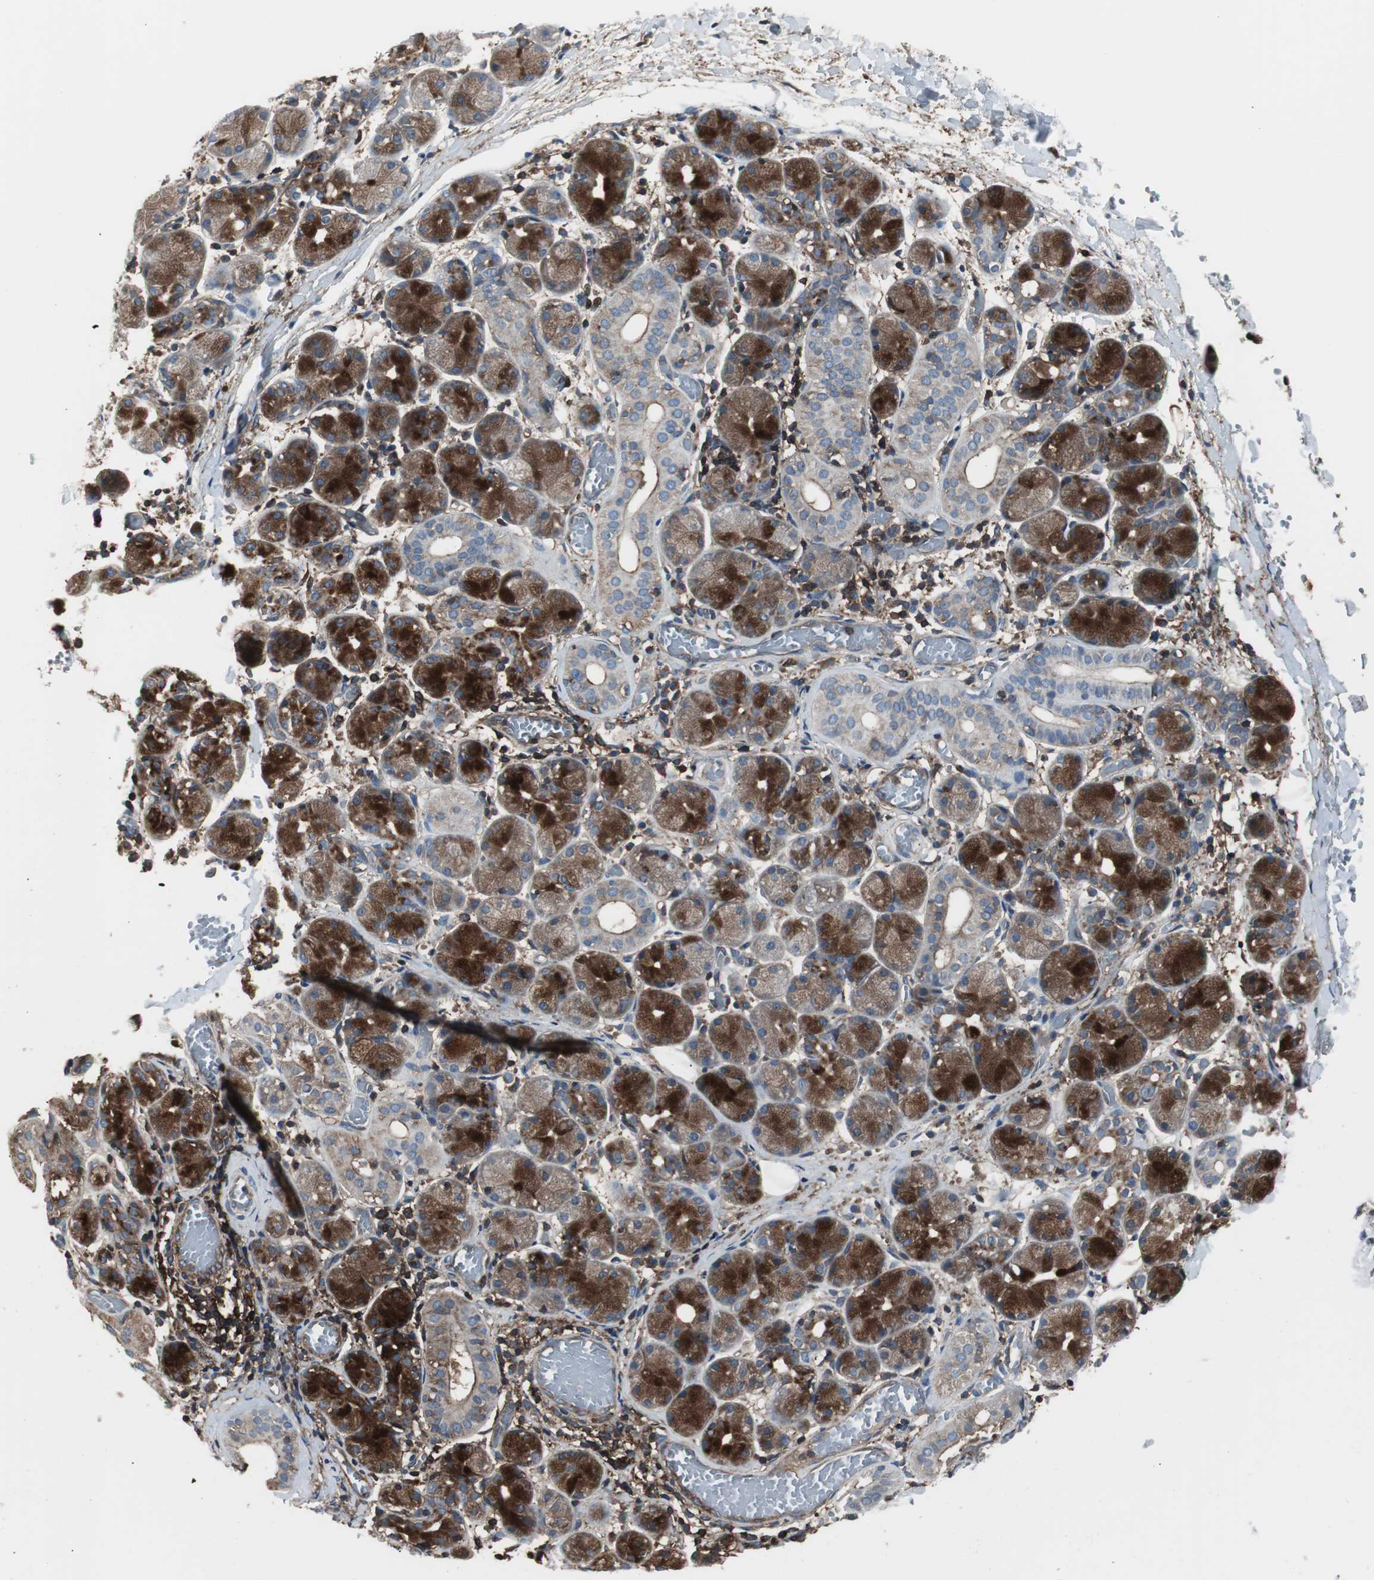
{"staining": {"intensity": "strong", "quantity": ">75%", "location": "cytoplasmic/membranous"}, "tissue": "salivary gland", "cell_type": "Glandular cells", "image_type": "normal", "snomed": [{"axis": "morphology", "description": "Normal tissue, NOS"}, {"axis": "topography", "description": "Salivary gland"}], "caption": "This micrograph reveals unremarkable salivary gland stained with immunohistochemistry to label a protein in brown. The cytoplasmic/membranous of glandular cells show strong positivity for the protein. Nuclei are counter-stained blue.", "gene": "B2M", "patient": {"sex": "female", "age": 24}}